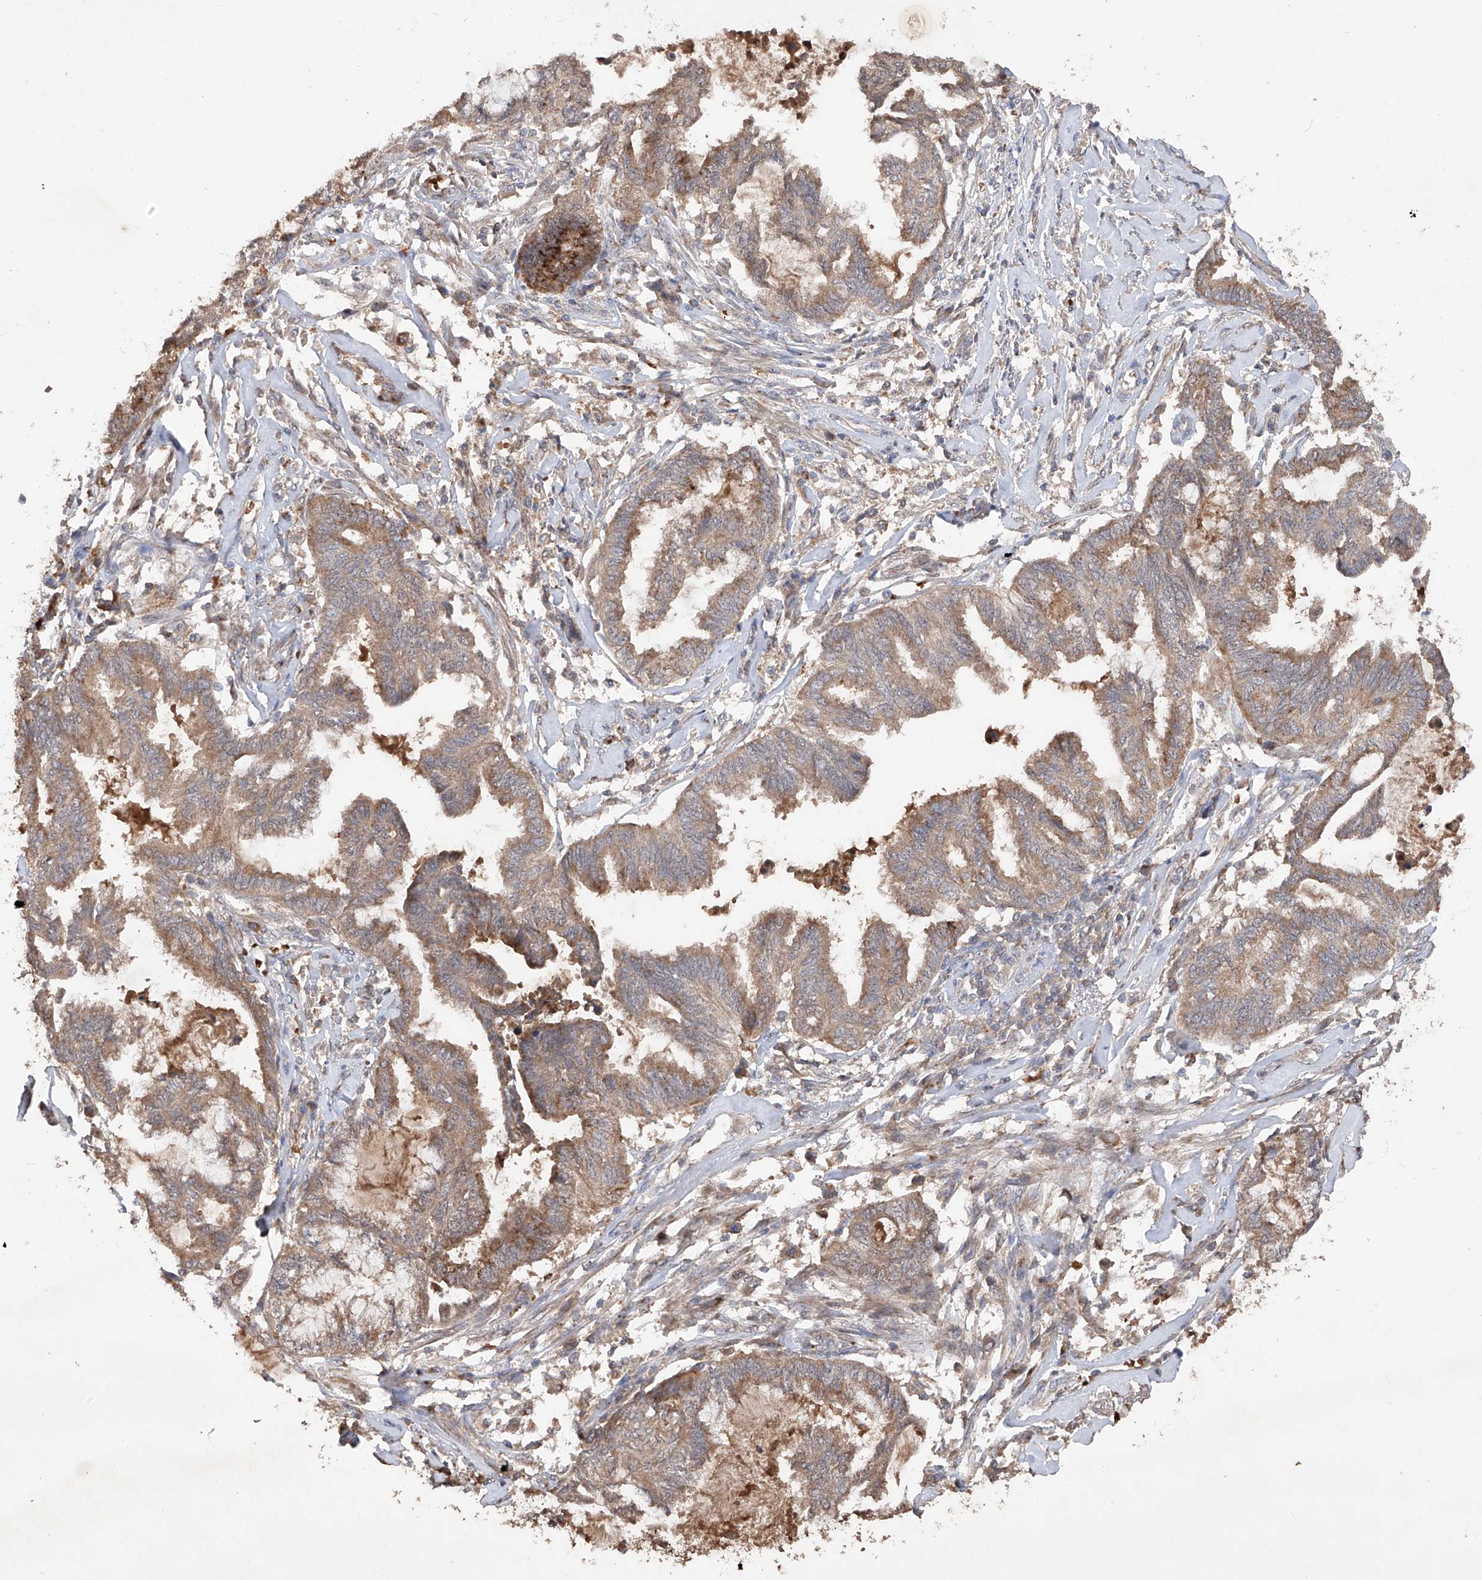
{"staining": {"intensity": "moderate", "quantity": ">75%", "location": "cytoplasmic/membranous"}, "tissue": "endometrial cancer", "cell_type": "Tumor cells", "image_type": "cancer", "snomed": [{"axis": "morphology", "description": "Adenocarcinoma, NOS"}, {"axis": "topography", "description": "Endometrium"}], "caption": "Brown immunohistochemical staining in human endometrial adenocarcinoma exhibits moderate cytoplasmic/membranous expression in approximately >75% of tumor cells. Using DAB (3,3'-diaminobenzidine) (brown) and hematoxylin (blue) stains, captured at high magnification using brightfield microscopy.", "gene": "EDN1", "patient": {"sex": "female", "age": 86}}